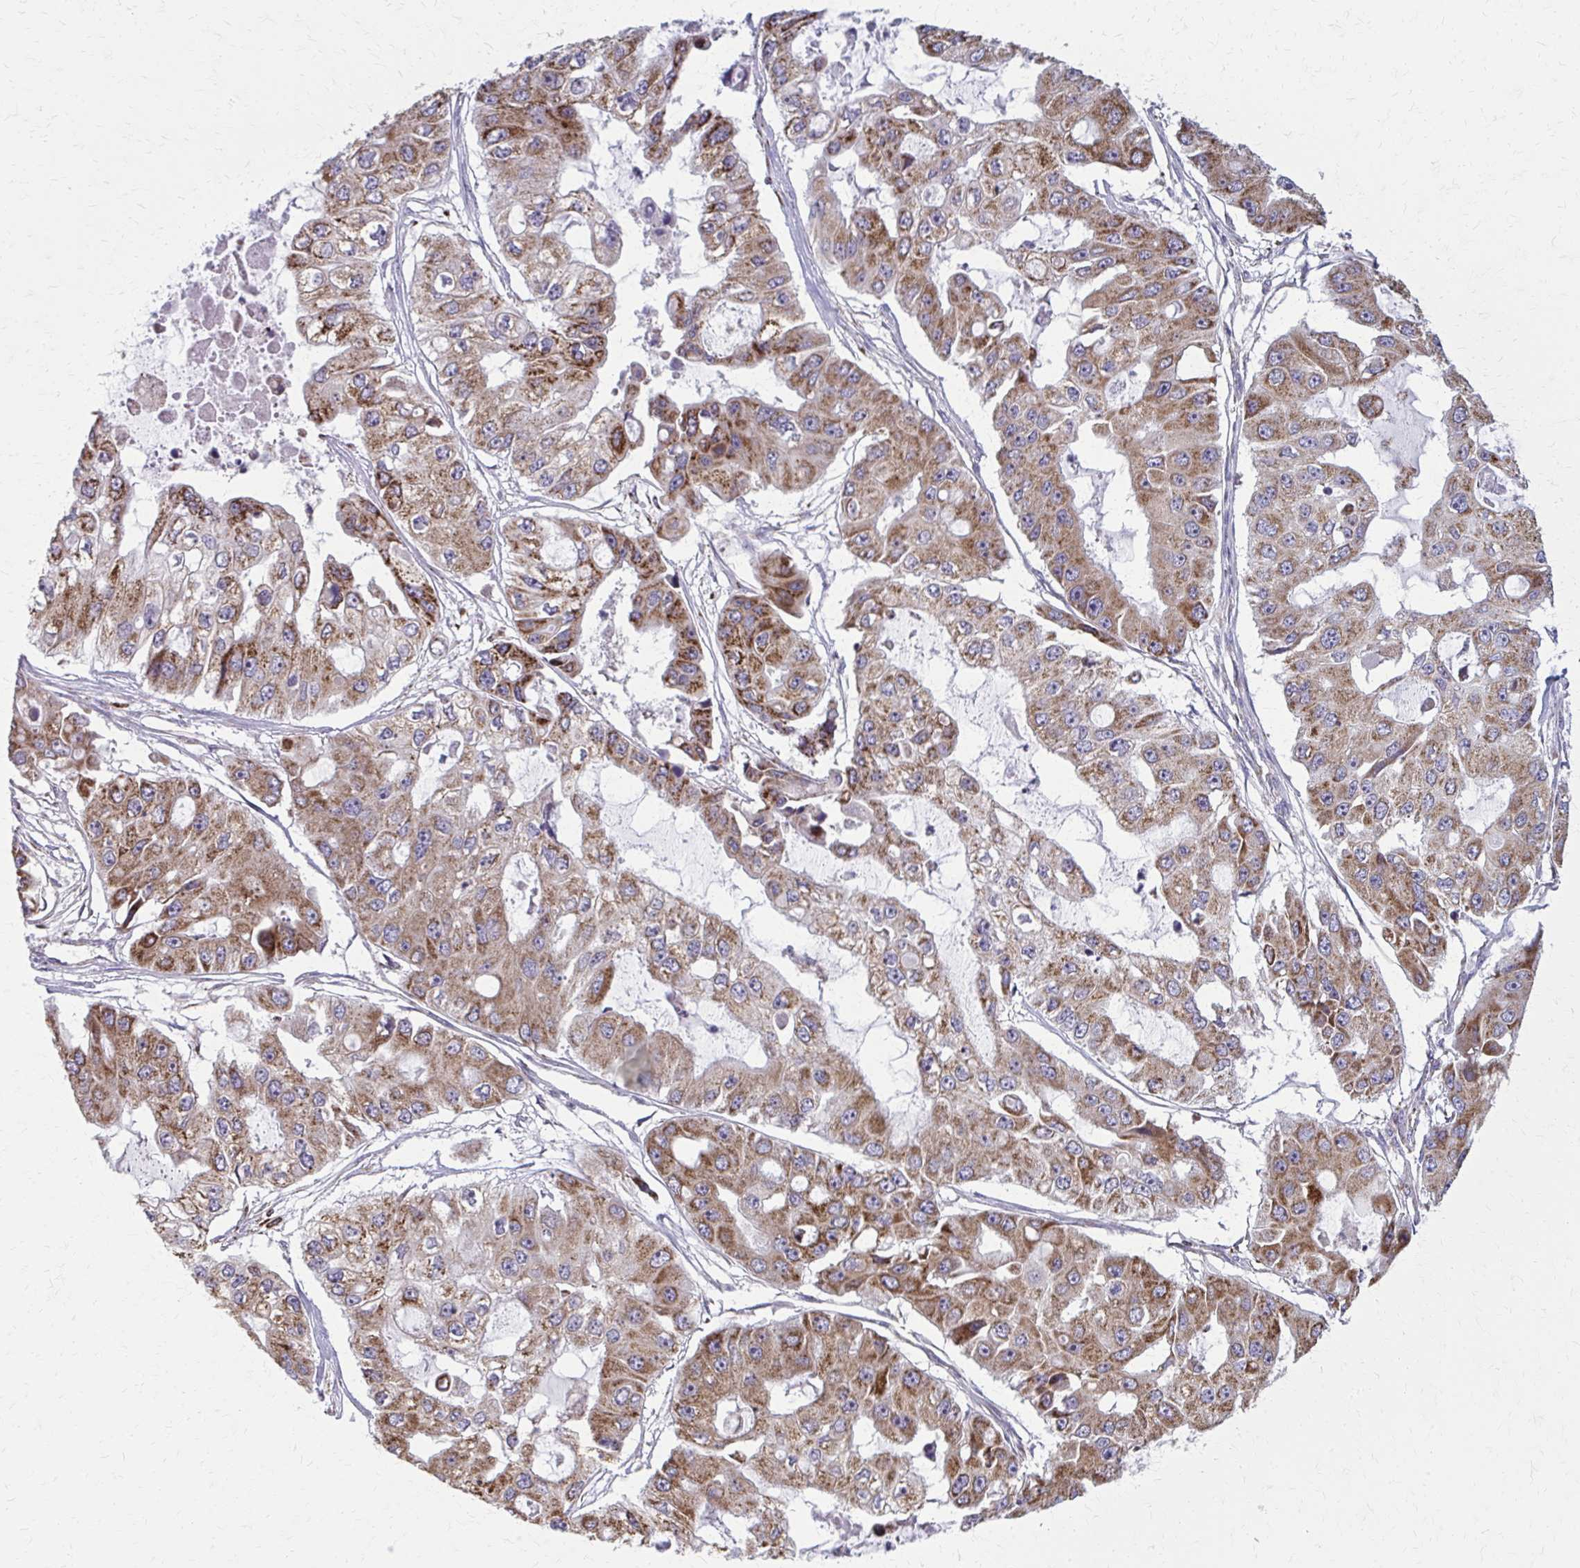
{"staining": {"intensity": "strong", "quantity": ">75%", "location": "cytoplasmic/membranous"}, "tissue": "ovarian cancer", "cell_type": "Tumor cells", "image_type": "cancer", "snomed": [{"axis": "morphology", "description": "Cystadenocarcinoma, serous, NOS"}, {"axis": "topography", "description": "Ovary"}], "caption": "There is high levels of strong cytoplasmic/membranous expression in tumor cells of ovarian cancer (serous cystadenocarcinoma), as demonstrated by immunohistochemical staining (brown color).", "gene": "TVP23A", "patient": {"sex": "female", "age": 56}}